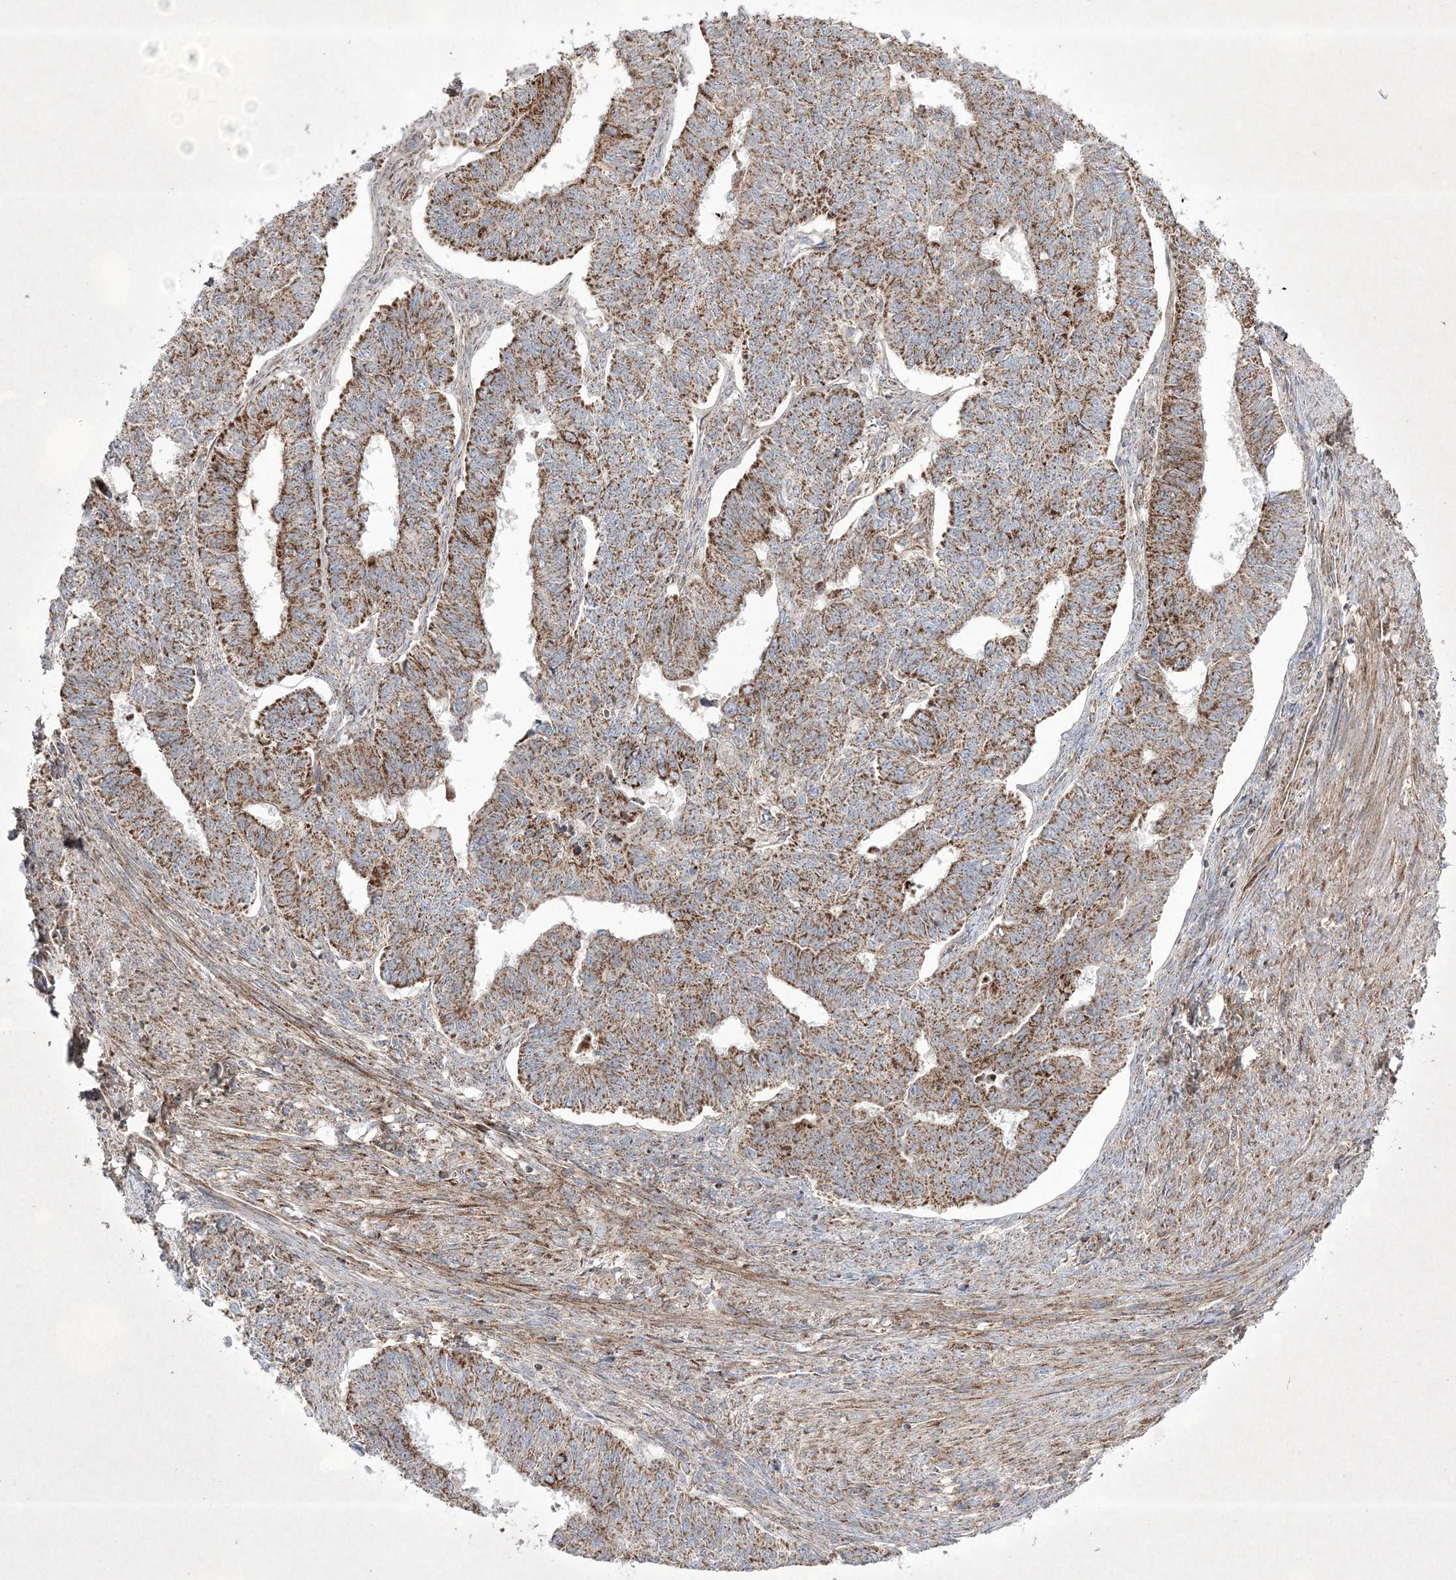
{"staining": {"intensity": "moderate", "quantity": ">75%", "location": "cytoplasmic/membranous"}, "tissue": "endometrial cancer", "cell_type": "Tumor cells", "image_type": "cancer", "snomed": [{"axis": "morphology", "description": "Adenocarcinoma, NOS"}, {"axis": "topography", "description": "Endometrium"}], "caption": "IHC image of human adenocarcinoma (endometrial) stained for a protein (brown), which exhibits medium levels of moderate cytoplasmic/membranous positivity in approximately >75% of tumor cells.", "gene": "RICTOR", "patient": {"sex": "female", "age": 32}}